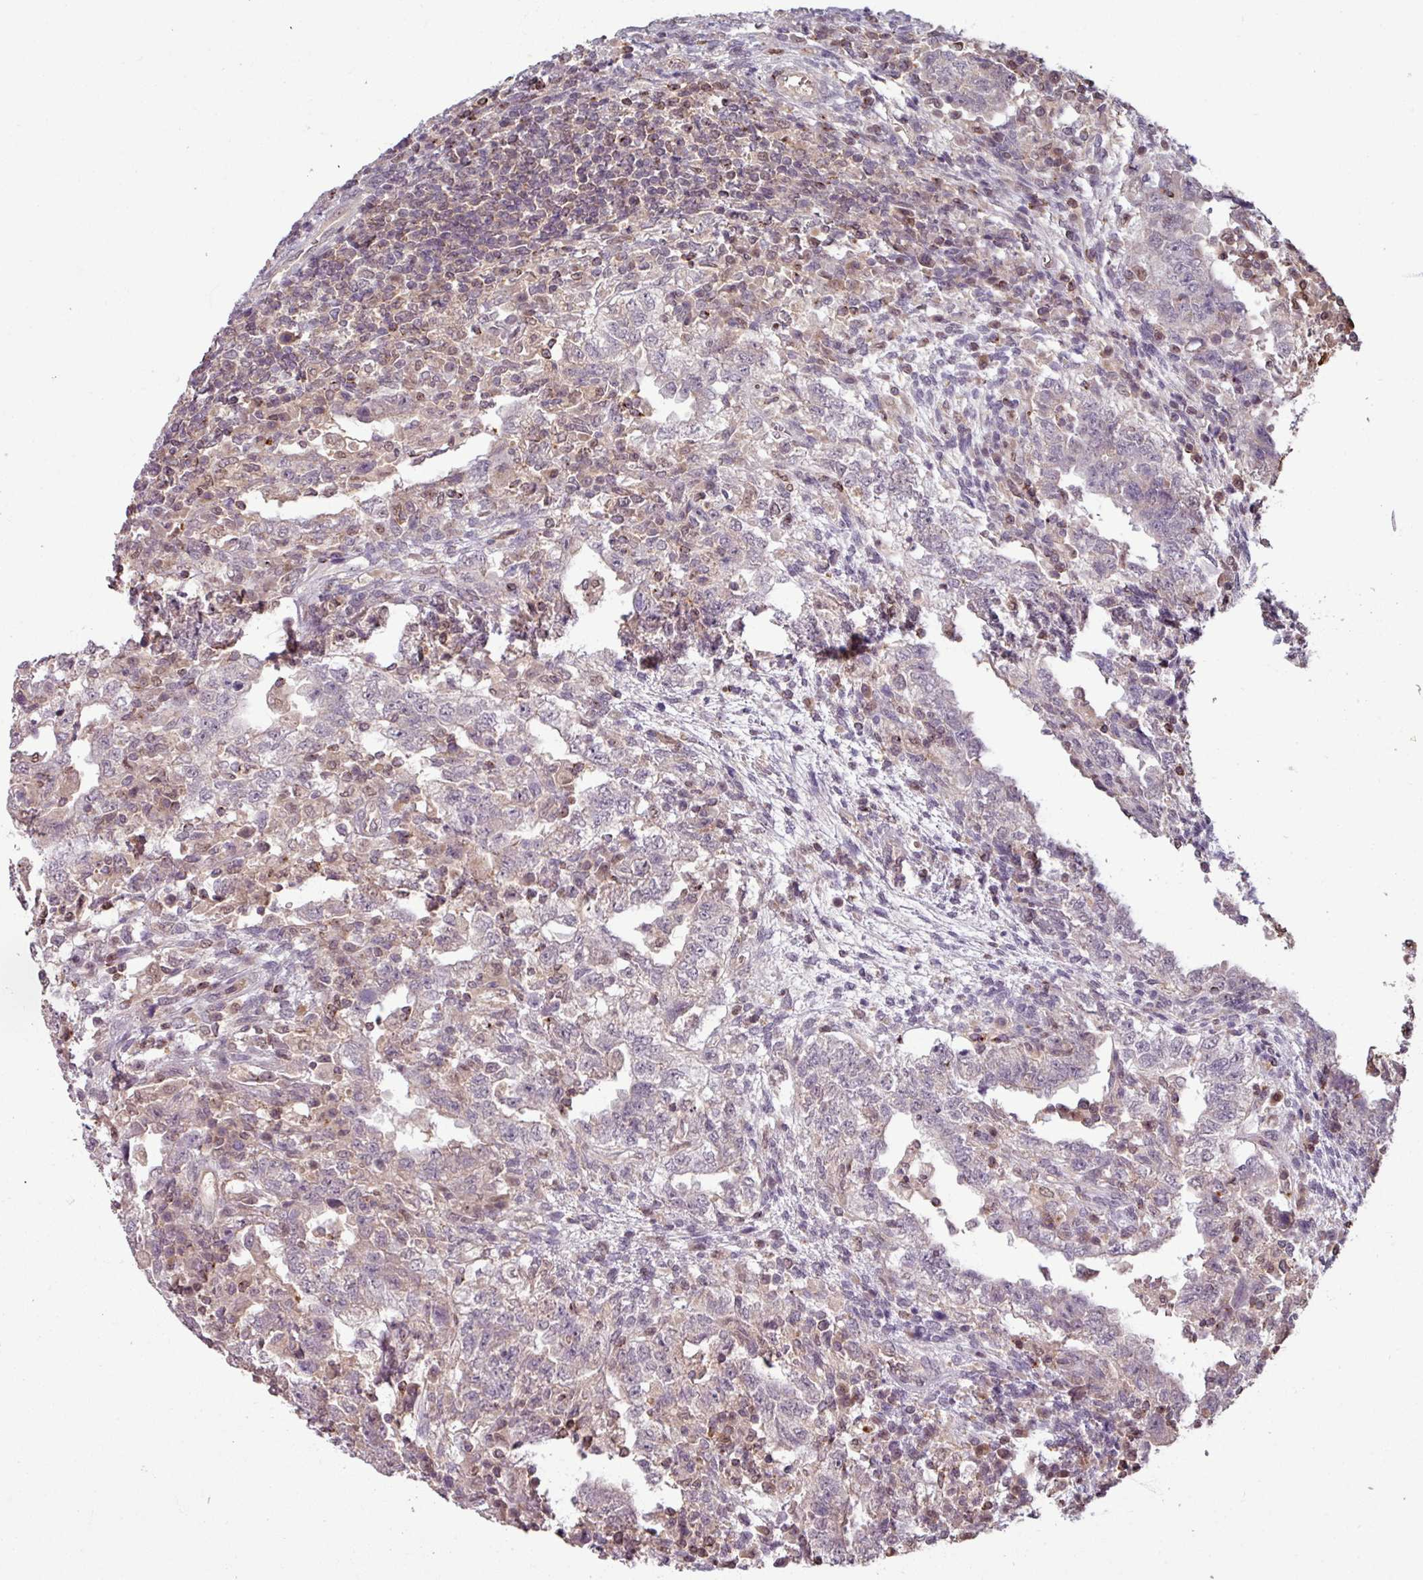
{"staining": {"intensity": "weak", "quantity": "<25%", "location": "cytoplasmic/membranous,nuclear"}, "tissue": "testis cancer", "cell_type": "Tumor cells", "image_type": "cancer", "snomed": [{"axis": "morphology", "description": "Carcinoma, Embryonal, NOS"}, {"axis": "topography", "description": "Testis"}], "caption": "Immunohistochemistry (IHC) of testis cancer demonstrates no positivity in tumor cells.", "gene": "OR6B1", "patient": {"sex": "male", "age": 26}}